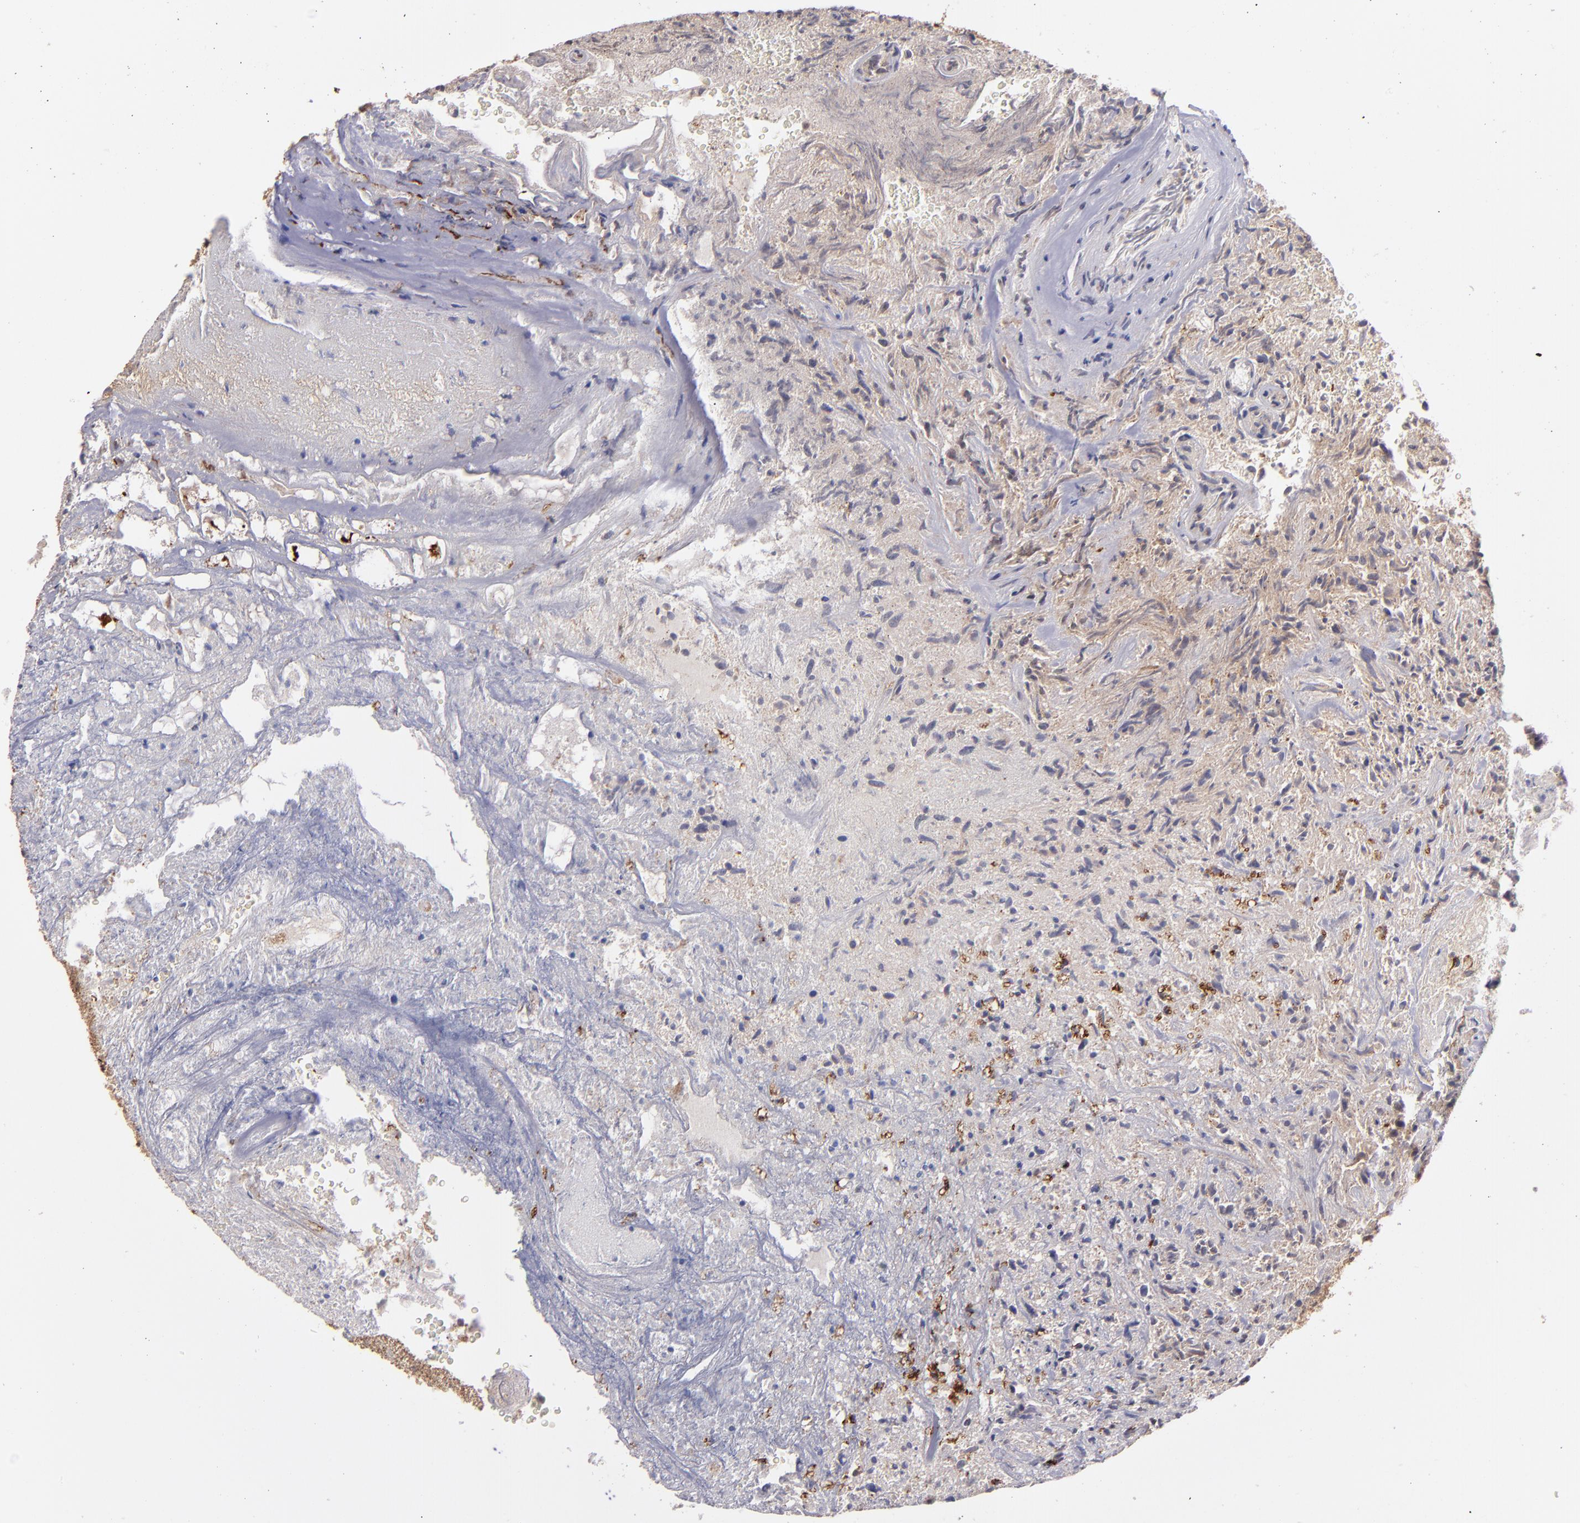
{"staining": {"intensity": "weak", "quantity": "<25%", "location": "cytoplasmic/membranous"}, "tissue": "glioma", "cell_type": "Tumor cells", "image_type": "cancer", "snomed": [{"axis": "morphology", "description": "Normal tissue, NOS"}, {"axis": "morphology", "description": "Glioma, malignant, High grade"}, {"axis": "topography", "description": "Cerebral cortex"}], "caption": "Image shows no significant protein positivity in tumor cells of glioma.", "gene": "ZFYVE1", "patient": {"sex": "male", "age": 75}}